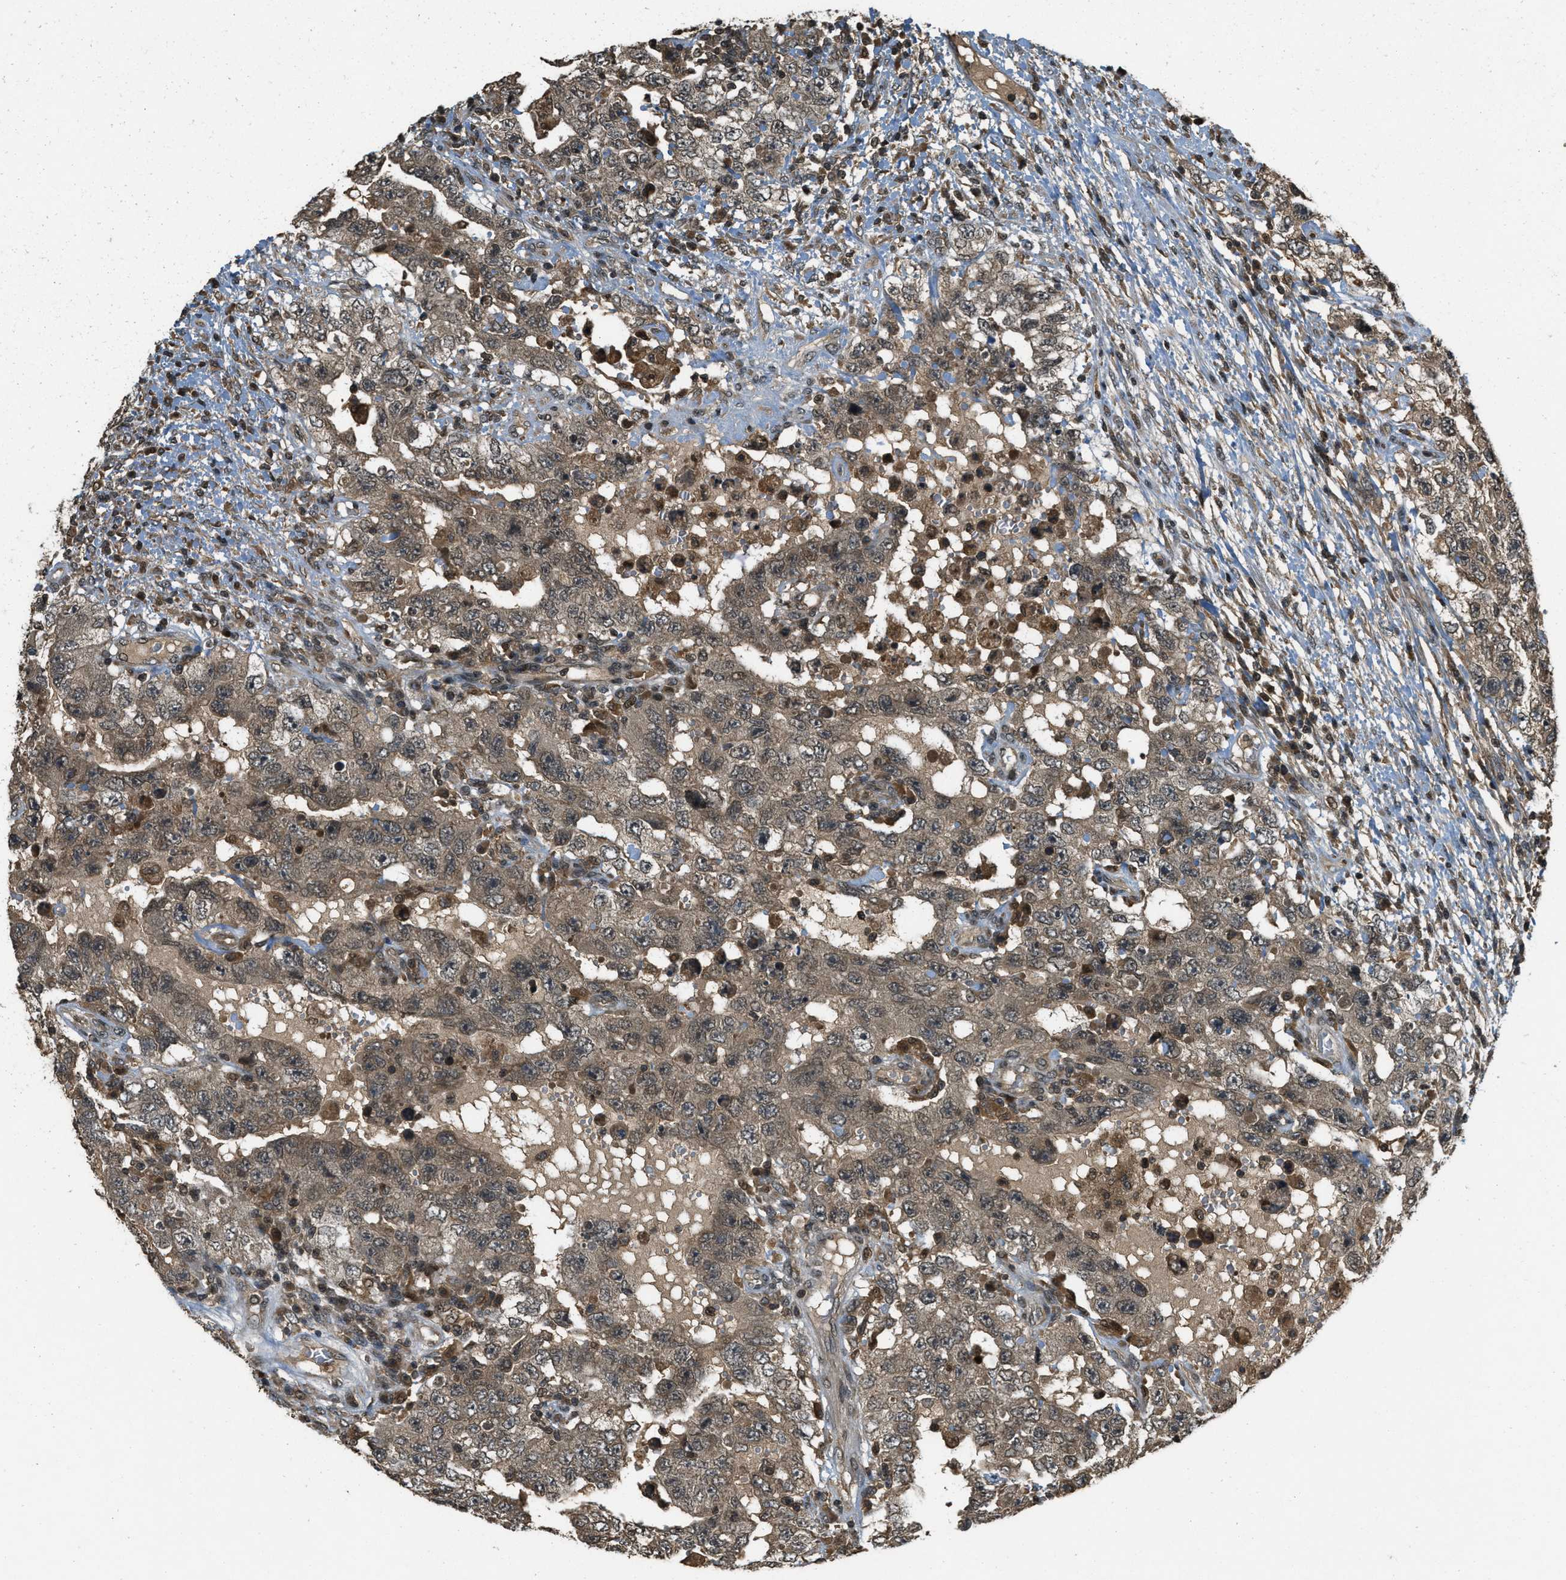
{"staining": {"intensity": "moderate", "quantity": ">75%", "location": "cytoplasmic/membranous"}, "tissue": "testis cancer", "cell_type": "Tumor cells", "image_type": "cancer", "snomed": [{"axis": "morphology", "description": "Carcinoma, Embryonal, NOS"}, {"axis": "topography", "description": "Testis"}], "caption": "Approximately >75% of tumor cells in human testis embryonal carcinoma exhibit moderate cytoplasmic/membranous protein expression as visualized by brown immunohistochemical staining.", "gene": "ATG7", "patient": {"sex": "male", "age": 26}}